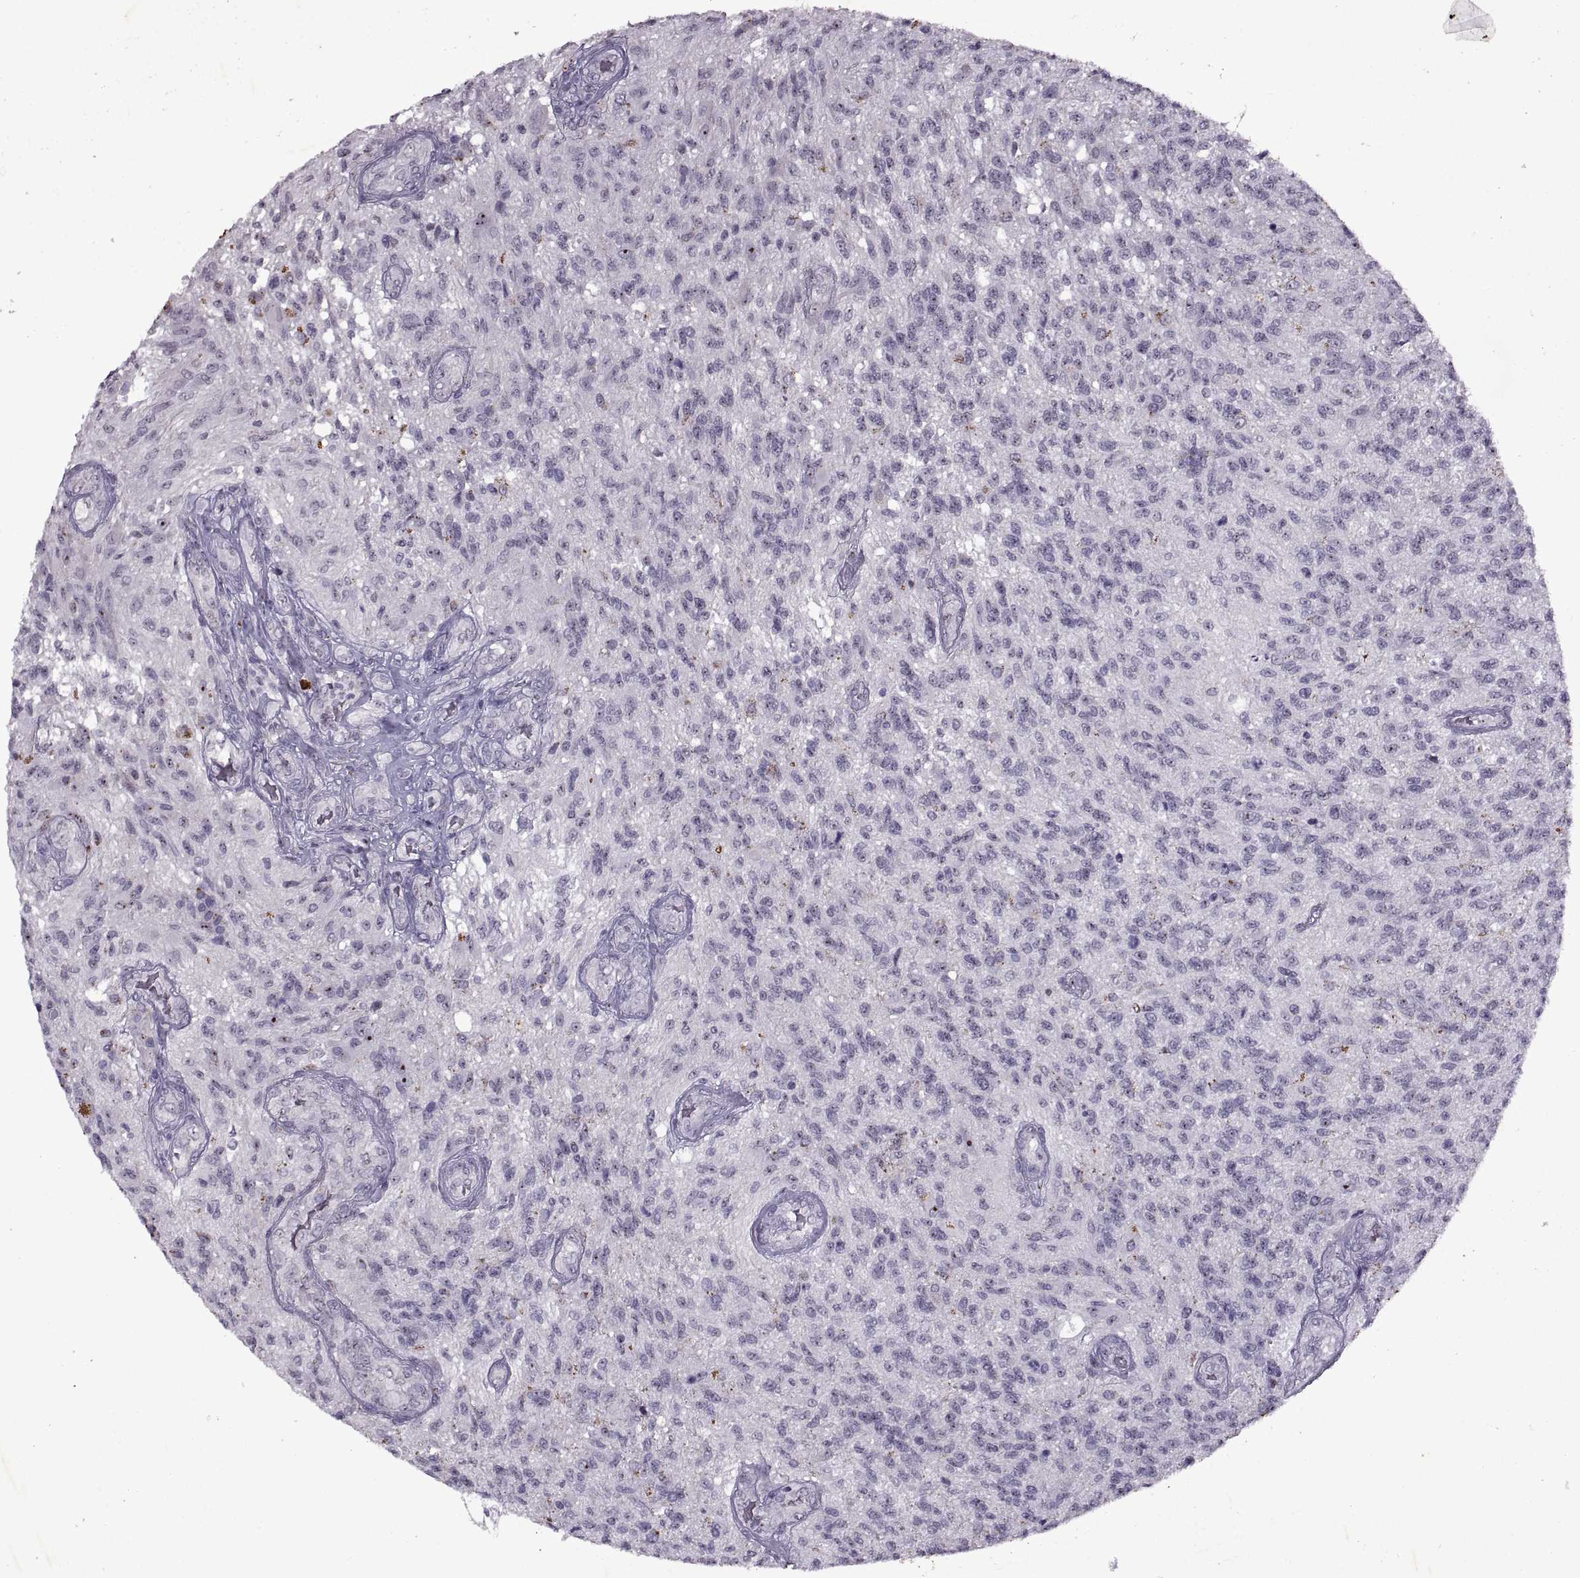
{"staining": {"intensity": "negative", "quantity": "none", "location": "none"}, "tissue": "glioma", "cell_type": "Tumor cells", "image_type": "cancer", "snomed": [{"axis": "morphology", "description": "Glioma, malignant, High grade"}, {"axis": "topography", "description": "Brain"}], "caption": "Photomicrograph shows no protein staining in tumor cells of glioma tissue.", "gene": "SINHCAF", "patient": {"sex": "male", "age": 56}}